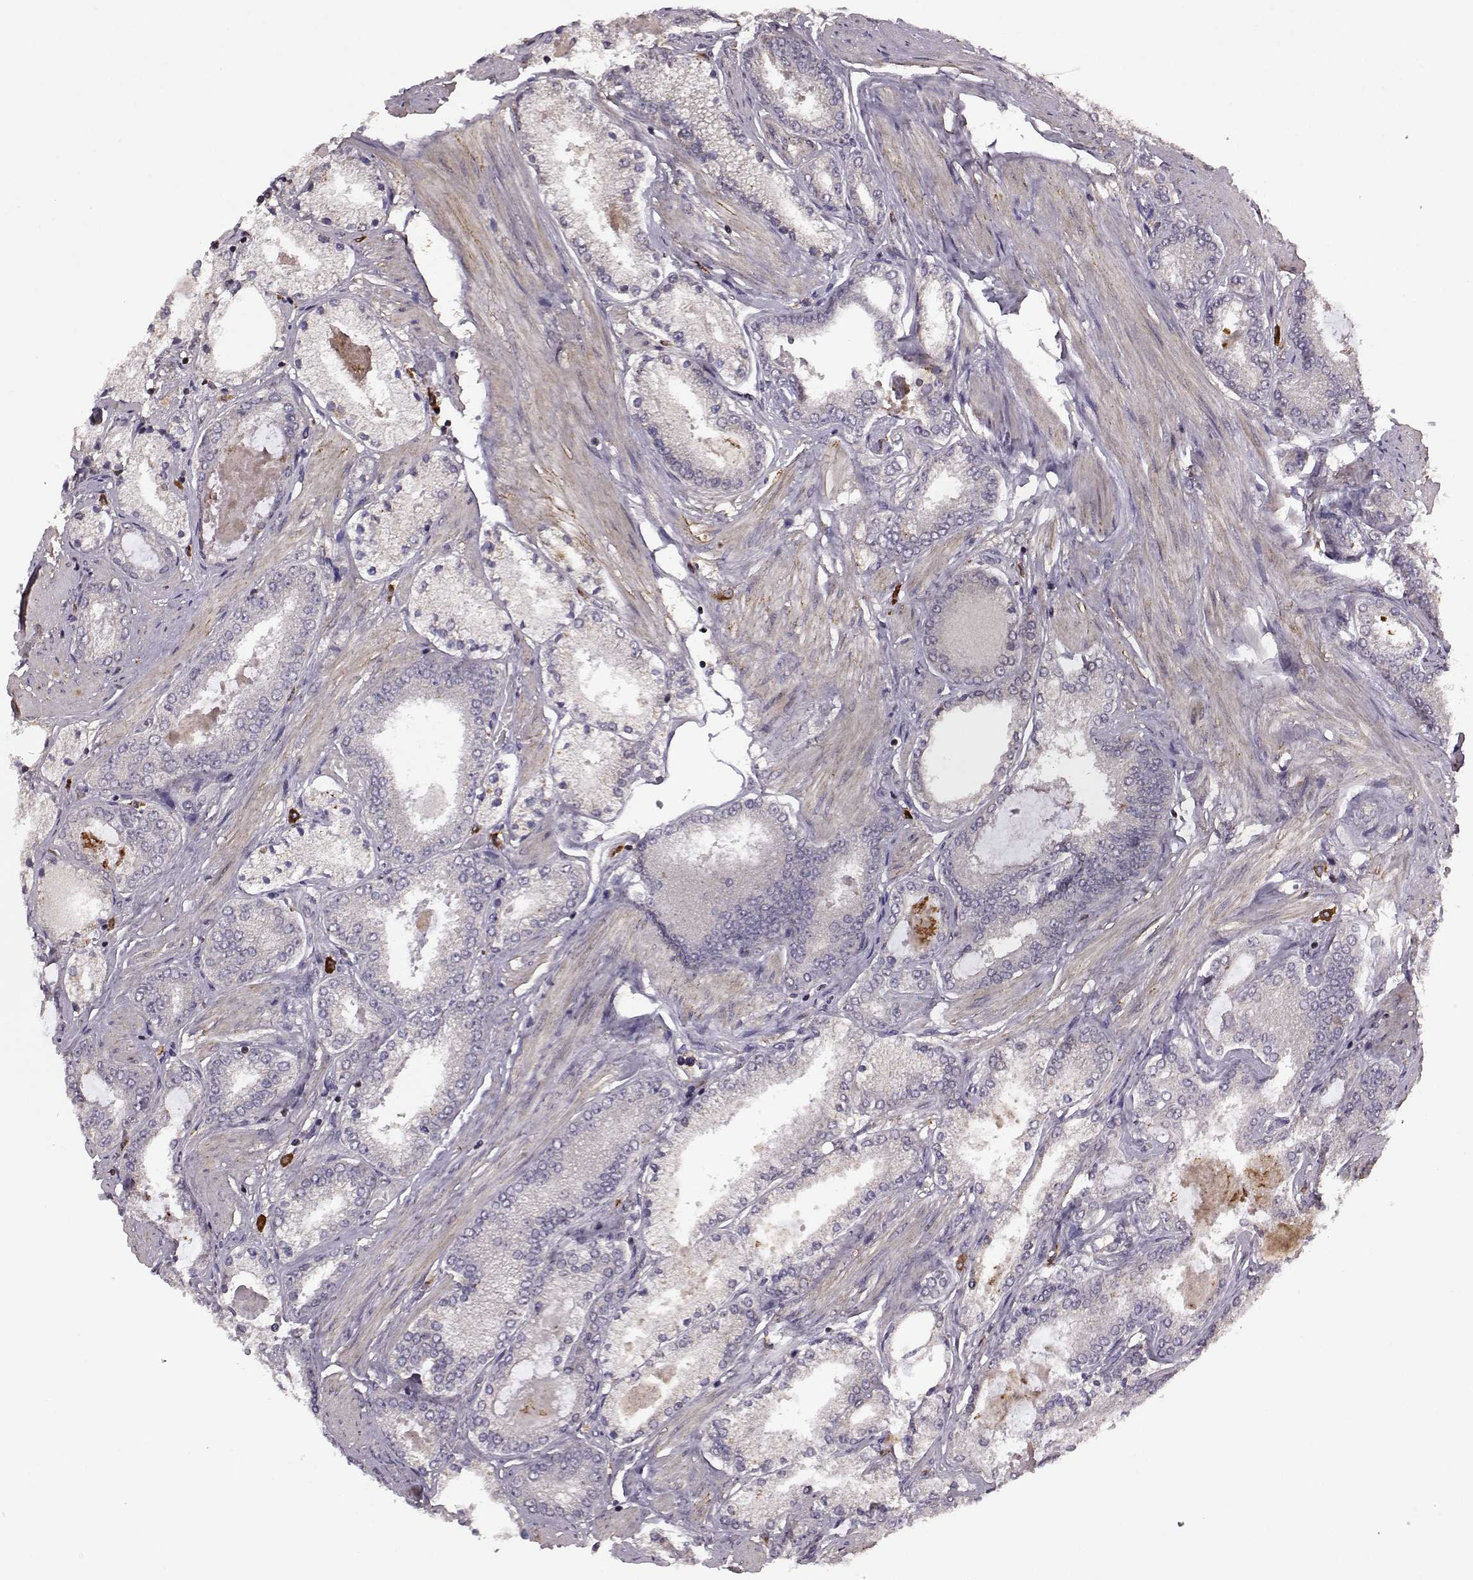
{"staining": {"intensity": "negative", "quantity": "none", "location": "none"}, "tissue": "prostate cancer", "cell_type": "Tumor cells", "image_type": "cancer", "snomed": [{"axis": "morphology", "description": "Adenocarcinoma, High grade"}, {"axis": "topography", "description": "Prostate"}], "caption": "There is no significant staining in tumor cells of prostate cancer (high-grade adenocarcinoma).", "gene": "TRMU", "patient": {"sex": "male", "age": 63}}